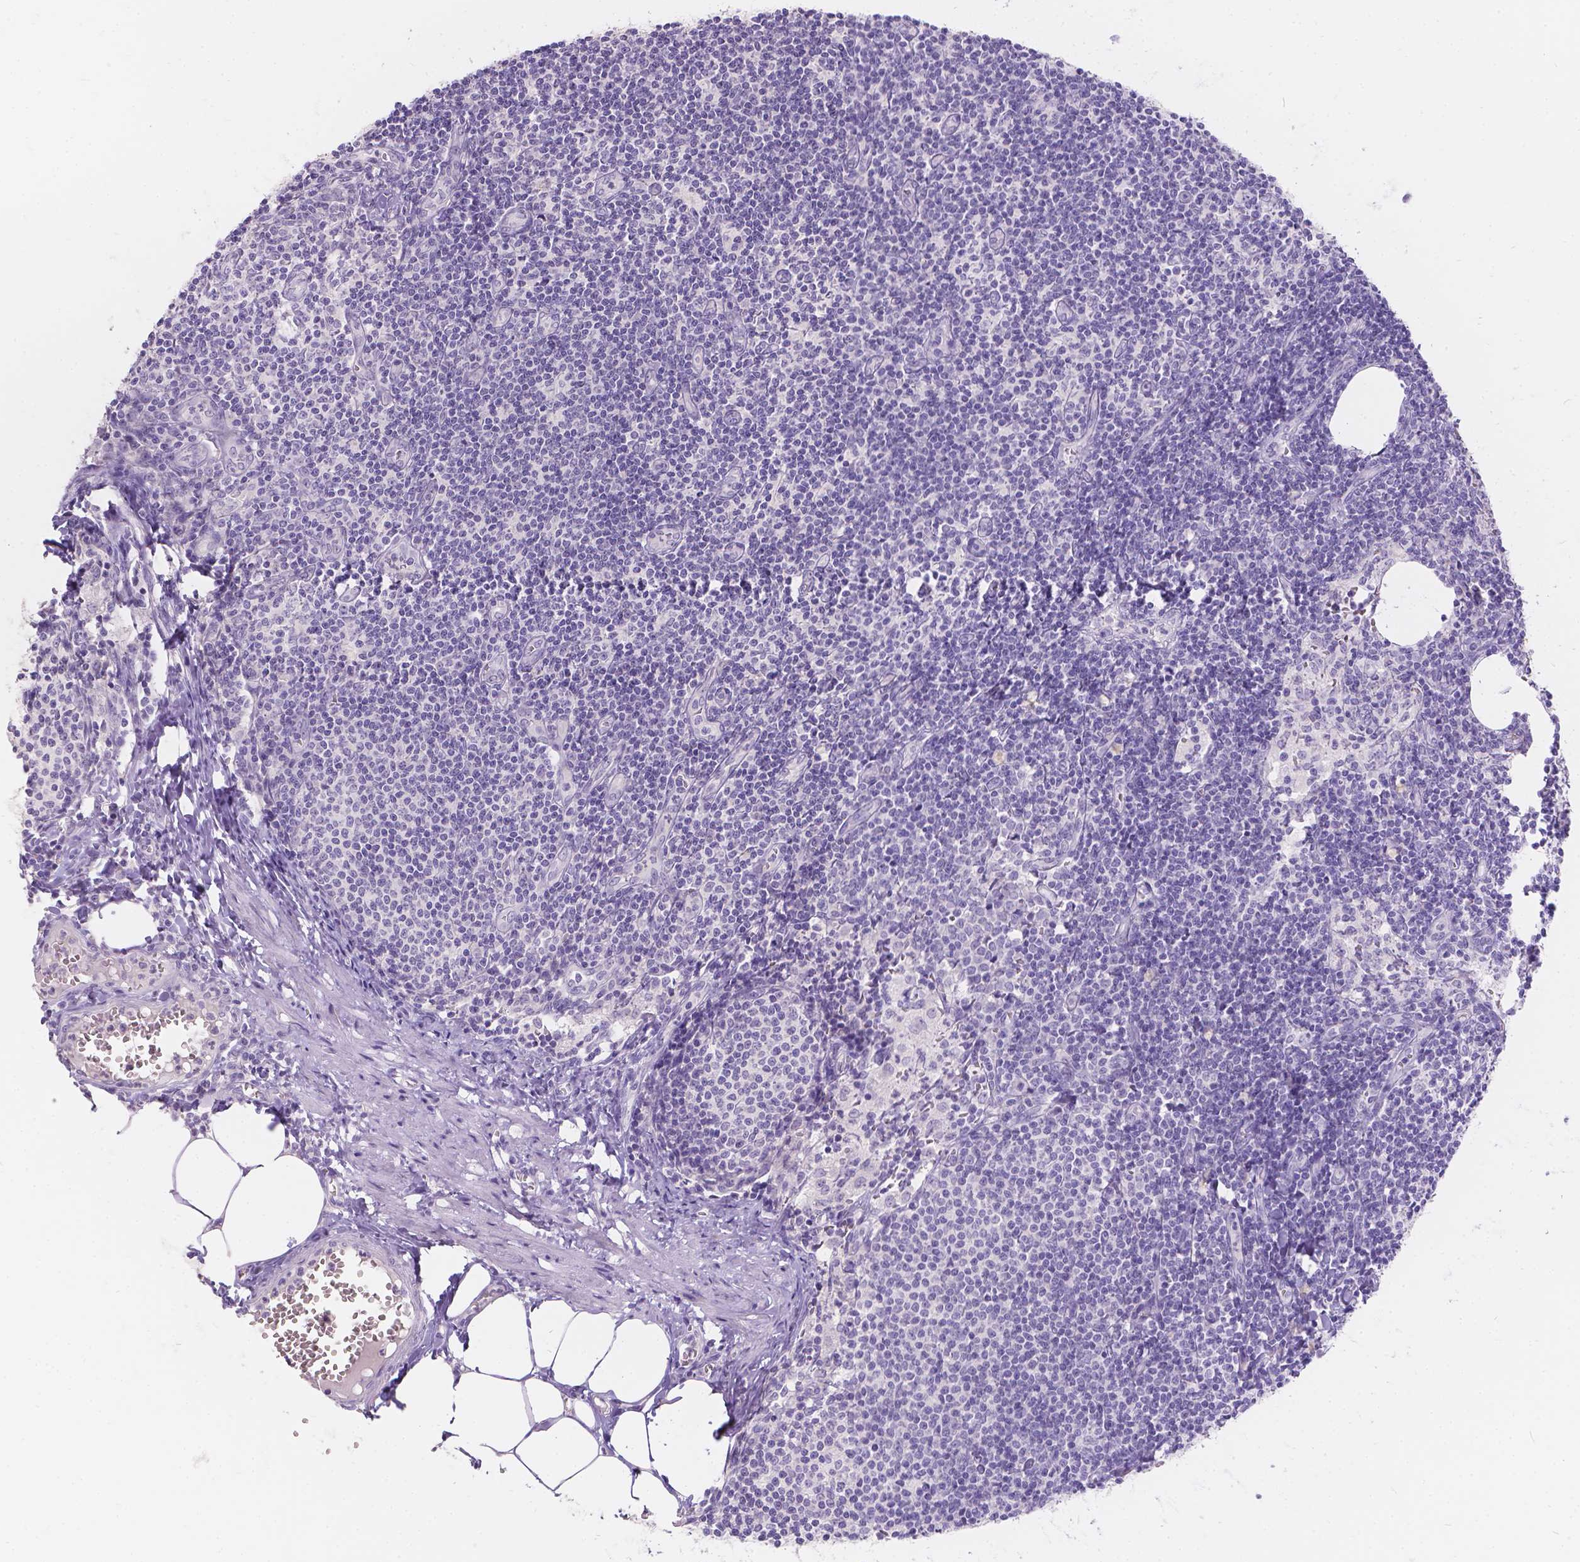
{"staining": {"intensity": "negative", "quantity": "none", "location": "none"}, "tissue": "lymph node", "cell_type": "Germinal center cells", "image_type": "normal", "snomed": [{"axis": "morphology", "description": "Normal tissue, NOS"}, {"axis": "topography", "description": "Lymph node"}], "caption": "DAB (3,3'-diaminobenzidine) immunohistochemical staining of benign lymph node shows no significant positivity in germinal center cells.", "gene": "HTN3", "patient": {"sex": "female", "age": 50}}